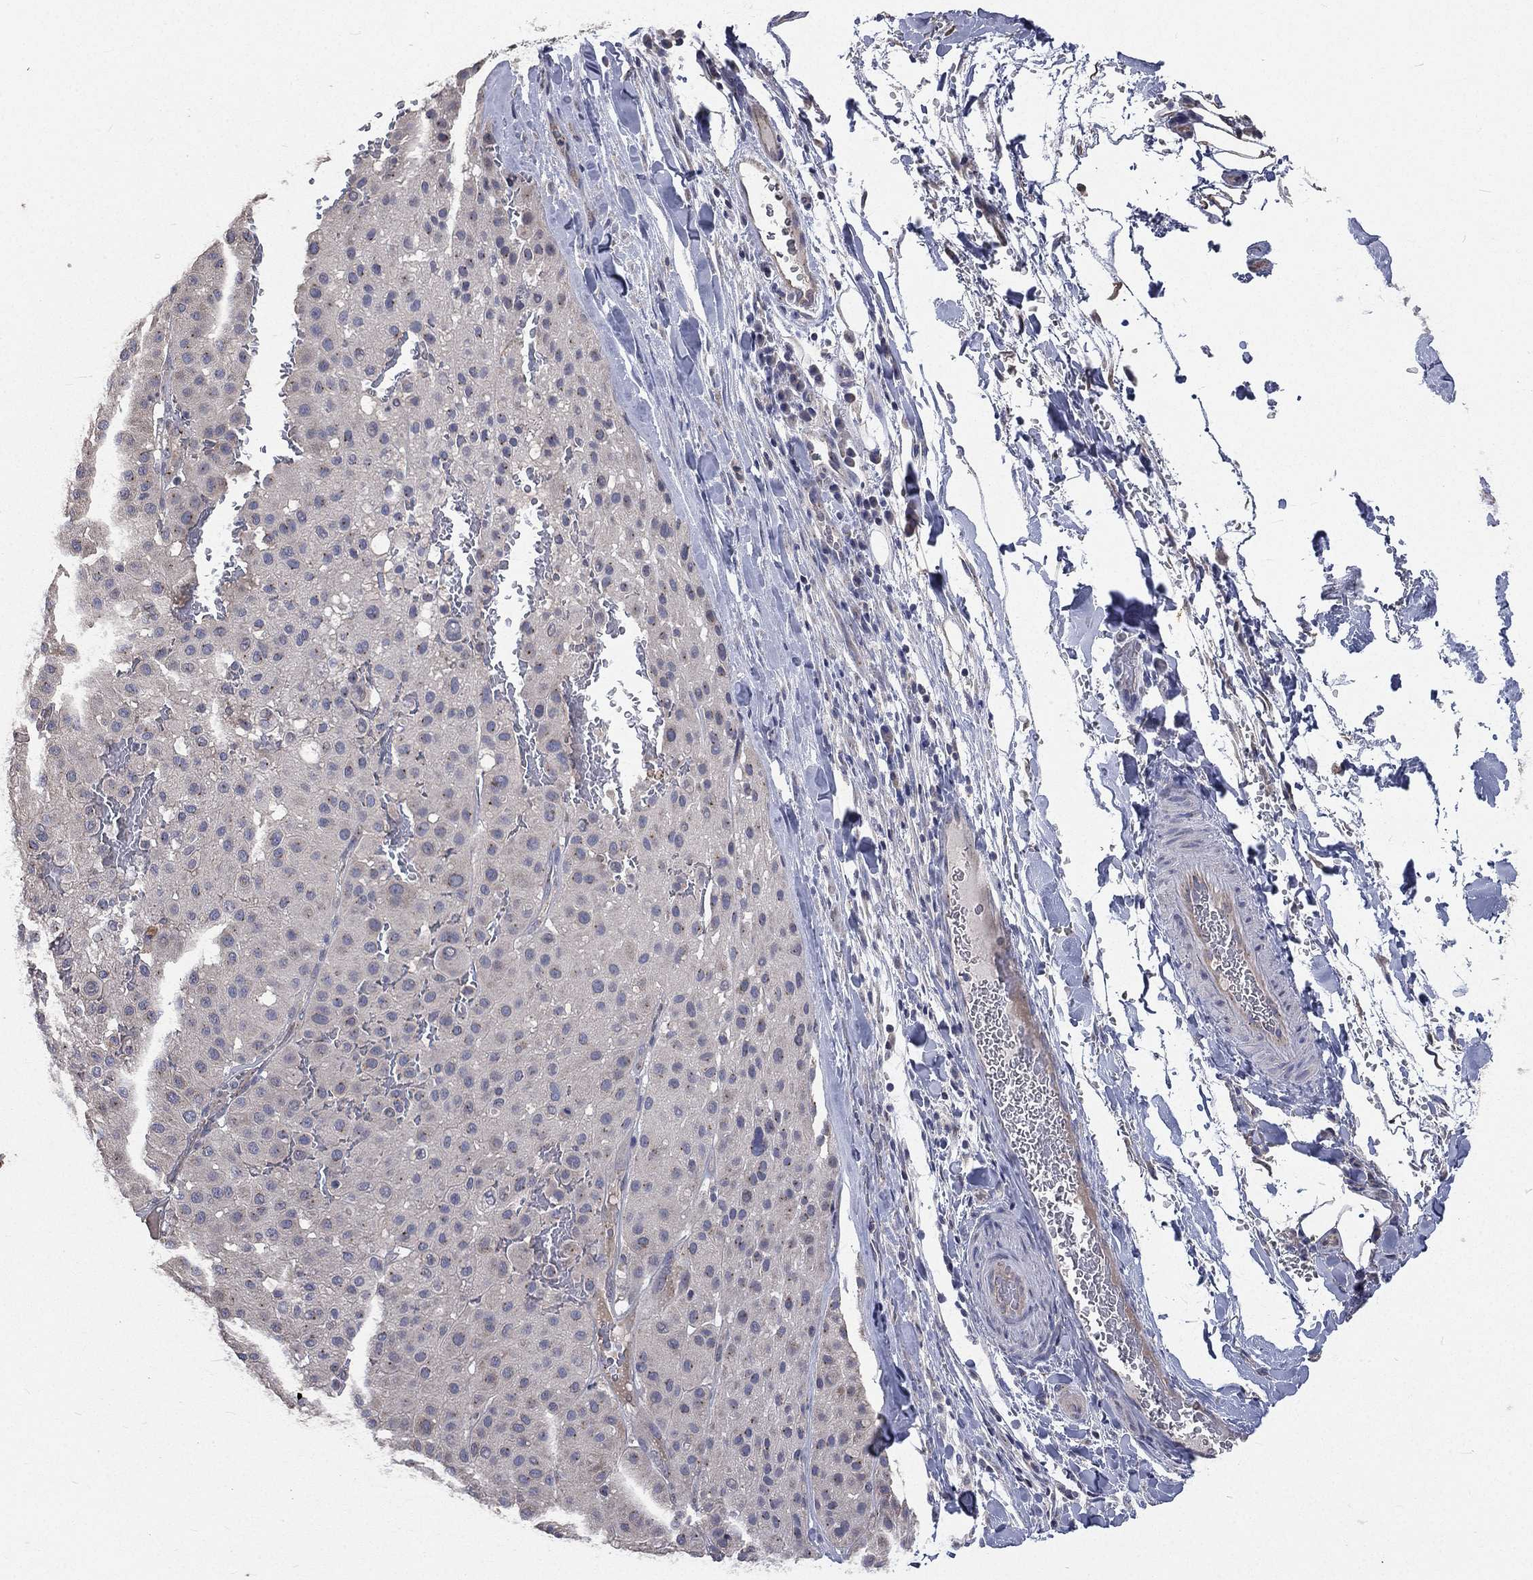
{"staining": {"intensity": "negative", "quantity": "none", "location": "none"}, "tissue": "melanoma", "cell_type": "Tumor cells", "image_type": "cancer", "snomed": [{"axis": "morphology", "description": "Malignant melanoma, Metastatic site"}, {"axis": "topography", "description": "Smooth muscle"}], "caption": "Immunohistochemical staining of melanoma displays no significant staining in tumor cells. The staining is performed using DAB brown chromogen with nuclei counter-stained in using hematoxylin.", "gene": "CROCC", "patient": {"sex": "male", "age": 41}}